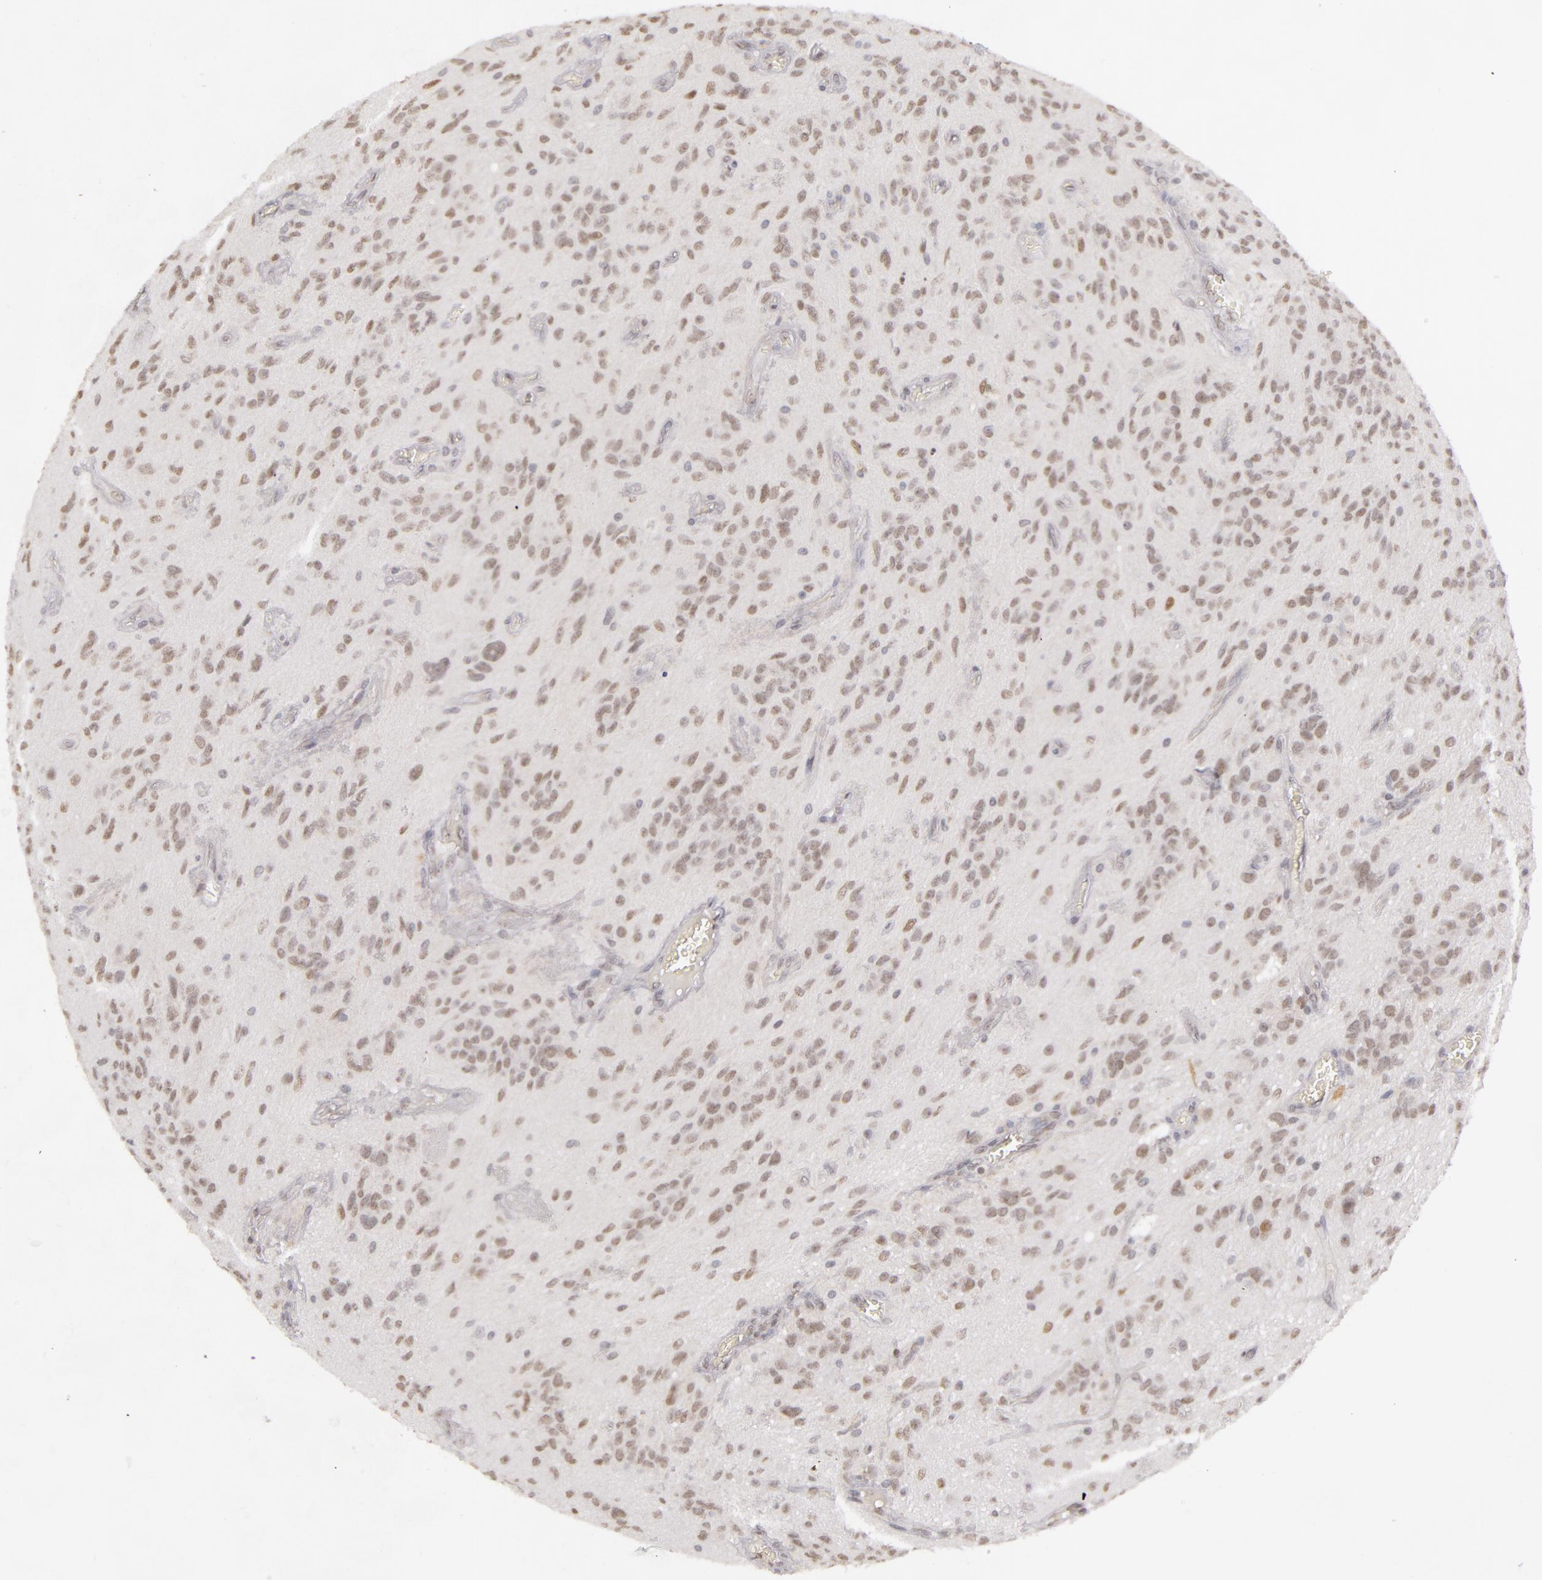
{"staining": {"intensity": "weak", "quantity": "25%-75%", "location": "nuclear"}, "tissue": "glioma", "cell_type": "Tumor cells", "image_type": "cancer", "snomed": [{"axis": "morphology", "description": "Glioma, malignant, Low grade"}, {"axis": "topography", "description": "Brain"}], "caption": "The histopathology image shows a brown stain indicating the presence of a protein in the nuclear of tumor cells in glioma. (DAB (3,3'-diaminobenzidine) = brown stain, brightfield microscopy at high magnification).", "gene": "RRP7A", "patient": {"sex": "female", "age": 15}}